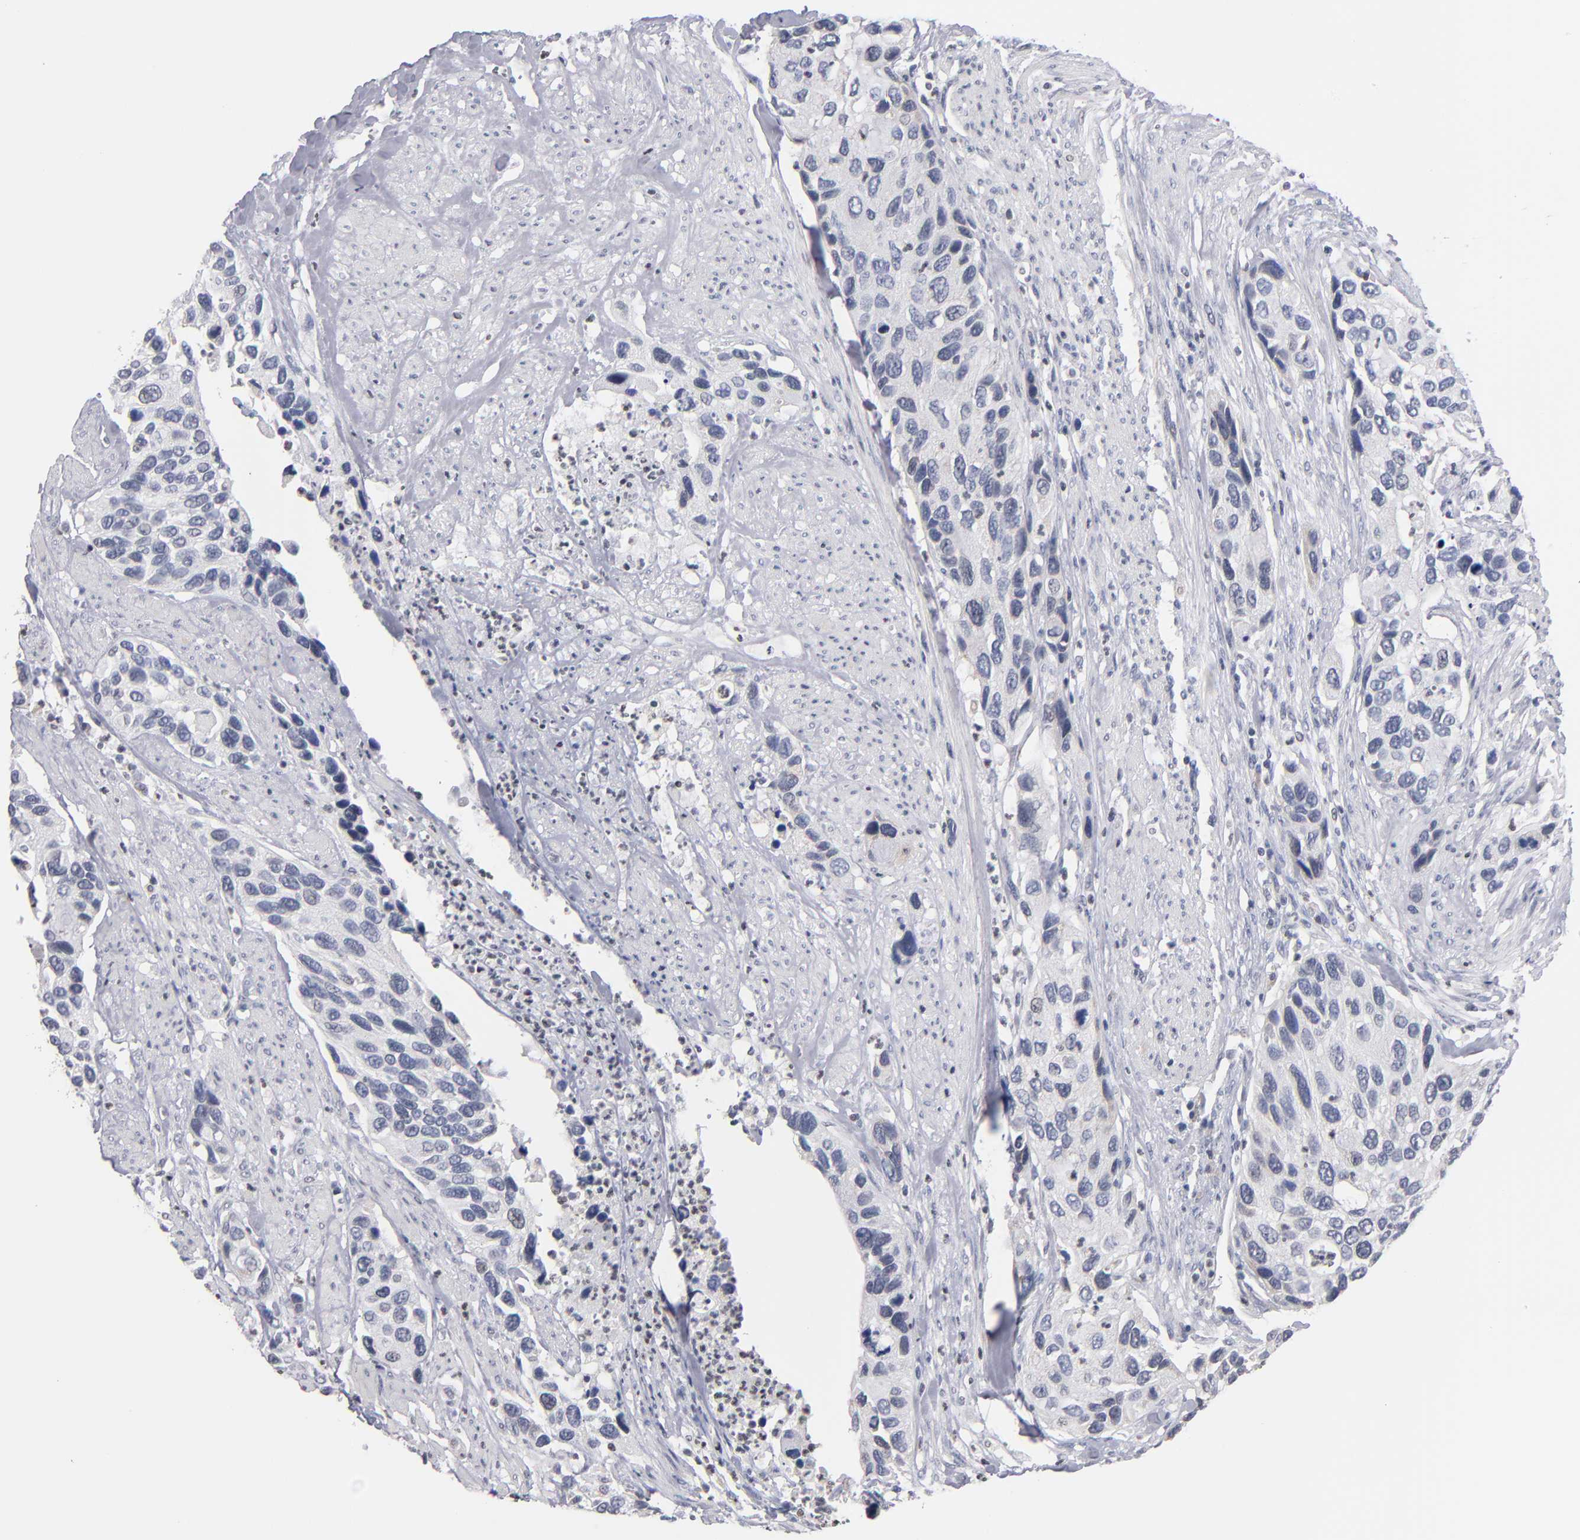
{"staining": {"intensity": "negative", "quantity": "none", "location": "none"}, "tissue": "urothelial cancer", "cell_type": "Tumor cells", "image_type": "cancer", "snomed": [{"axis": "morphology", "description": "Urothelial carcinoma, High grade"}, {"axis": "topography", "description": "Urinary bladder"}], "caption": "High power microscopy micrograph of an IHC photomicrograph of urothelial cancer, revealing no significant expression in tumor cells.", "gene": "ODF2", "patient": {"sex": "male", "age": 66}}